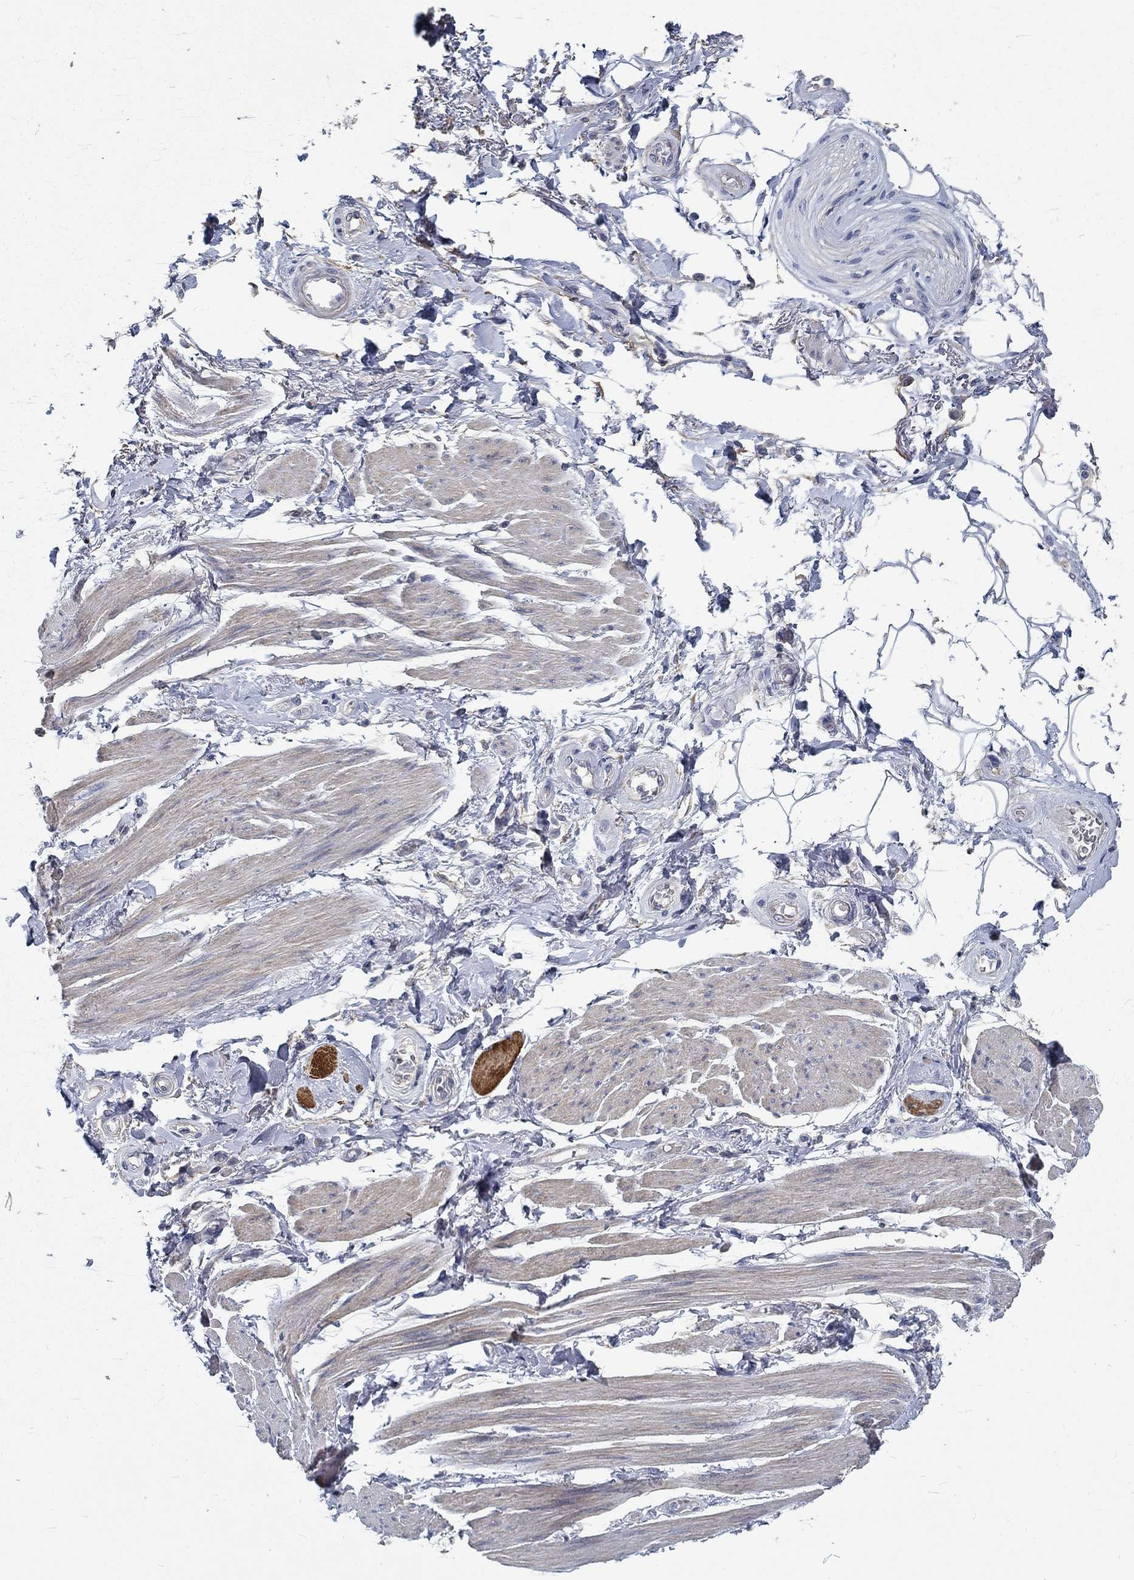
{"staining": {"intensity": "negative", "quantity": "none", "location": "none"}, "tissue": "adipose tissue", "cell_type": "Adipocytes", "image_type": "normal", "snomed": [{"axis": "morphology", "description": "Normal tissue, NOS"}, {"axis": "topography", "description": "Skeletal muscle"}, {"axis": "topography", "description": "Anal"}, {"axis": "topography", "description": "Peripheral nerve tissue"}], "caption": "This is an immunohistochemistry image of benign human adipose tissue. There is no expression in adipocytes.", "gene": "MYBPC1", "patient": {"sex": "male", "age": 53}}